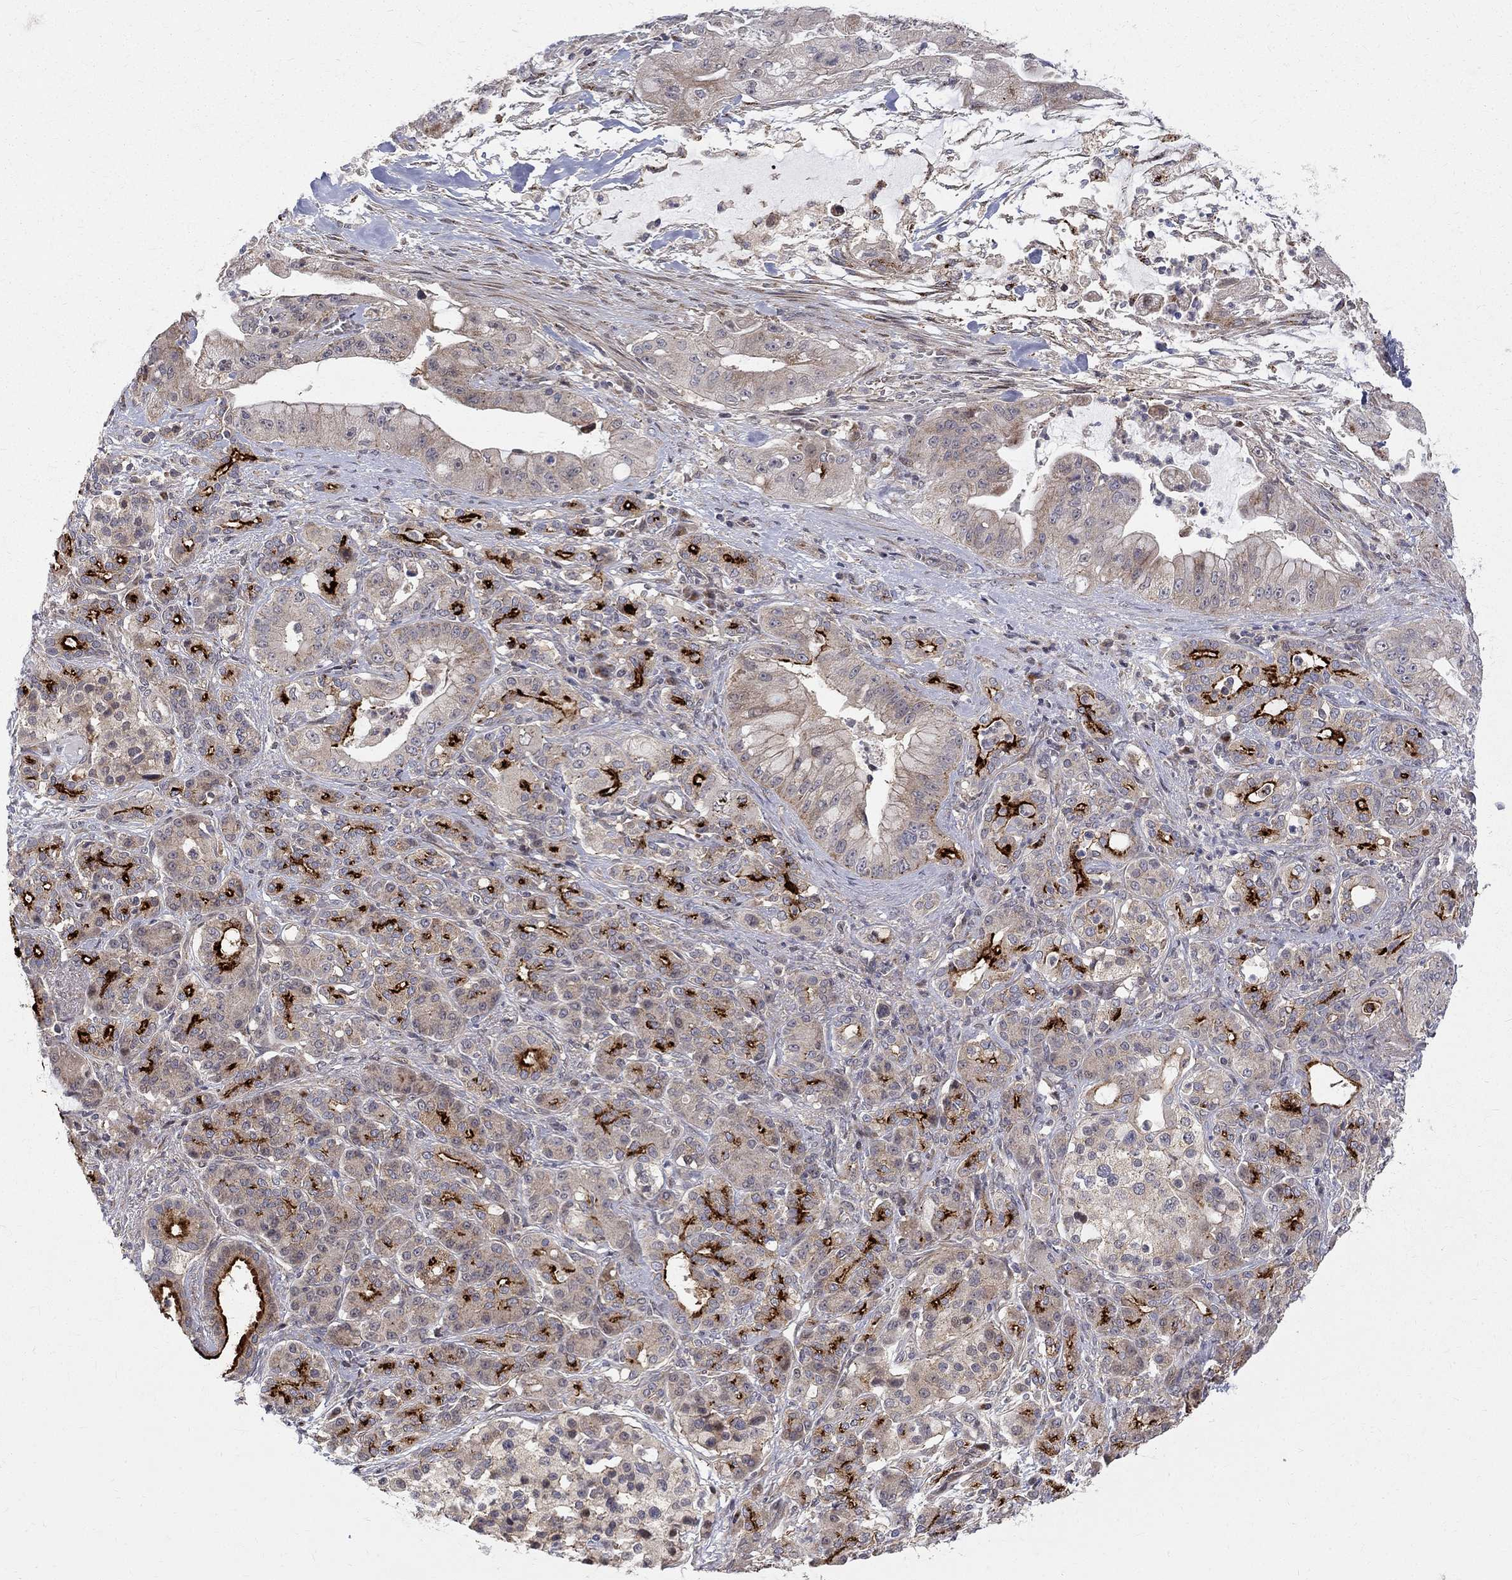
{"staining": {"intensity": "strong", "quantity": "25%-75%", "location": "cytoplasmic/membranous"}, "tissue": "pancreatic cancer", "cell_type": "Tumor cells", "image_type": "cancer", "snomed": [{"axis": "morphology", "description": "Normal tissue, NOS"}, {"axis": "morphology", "description": "Inflammation, NOS"}, {"axis": "morphology", "description": "Adenocarcinoma, NOS"}, {"axis": "topography", "description": "Pancreas"}], "caption": "The image exhibits immunohistochemical staining of adenocarcinoma (pancreatic). There is strong cytoplasmic/membranous staining is appreciated in about 25%-75% of tumor cells.", "gene": "WDR19", "patient": {"sex": "male", "age": 57}}